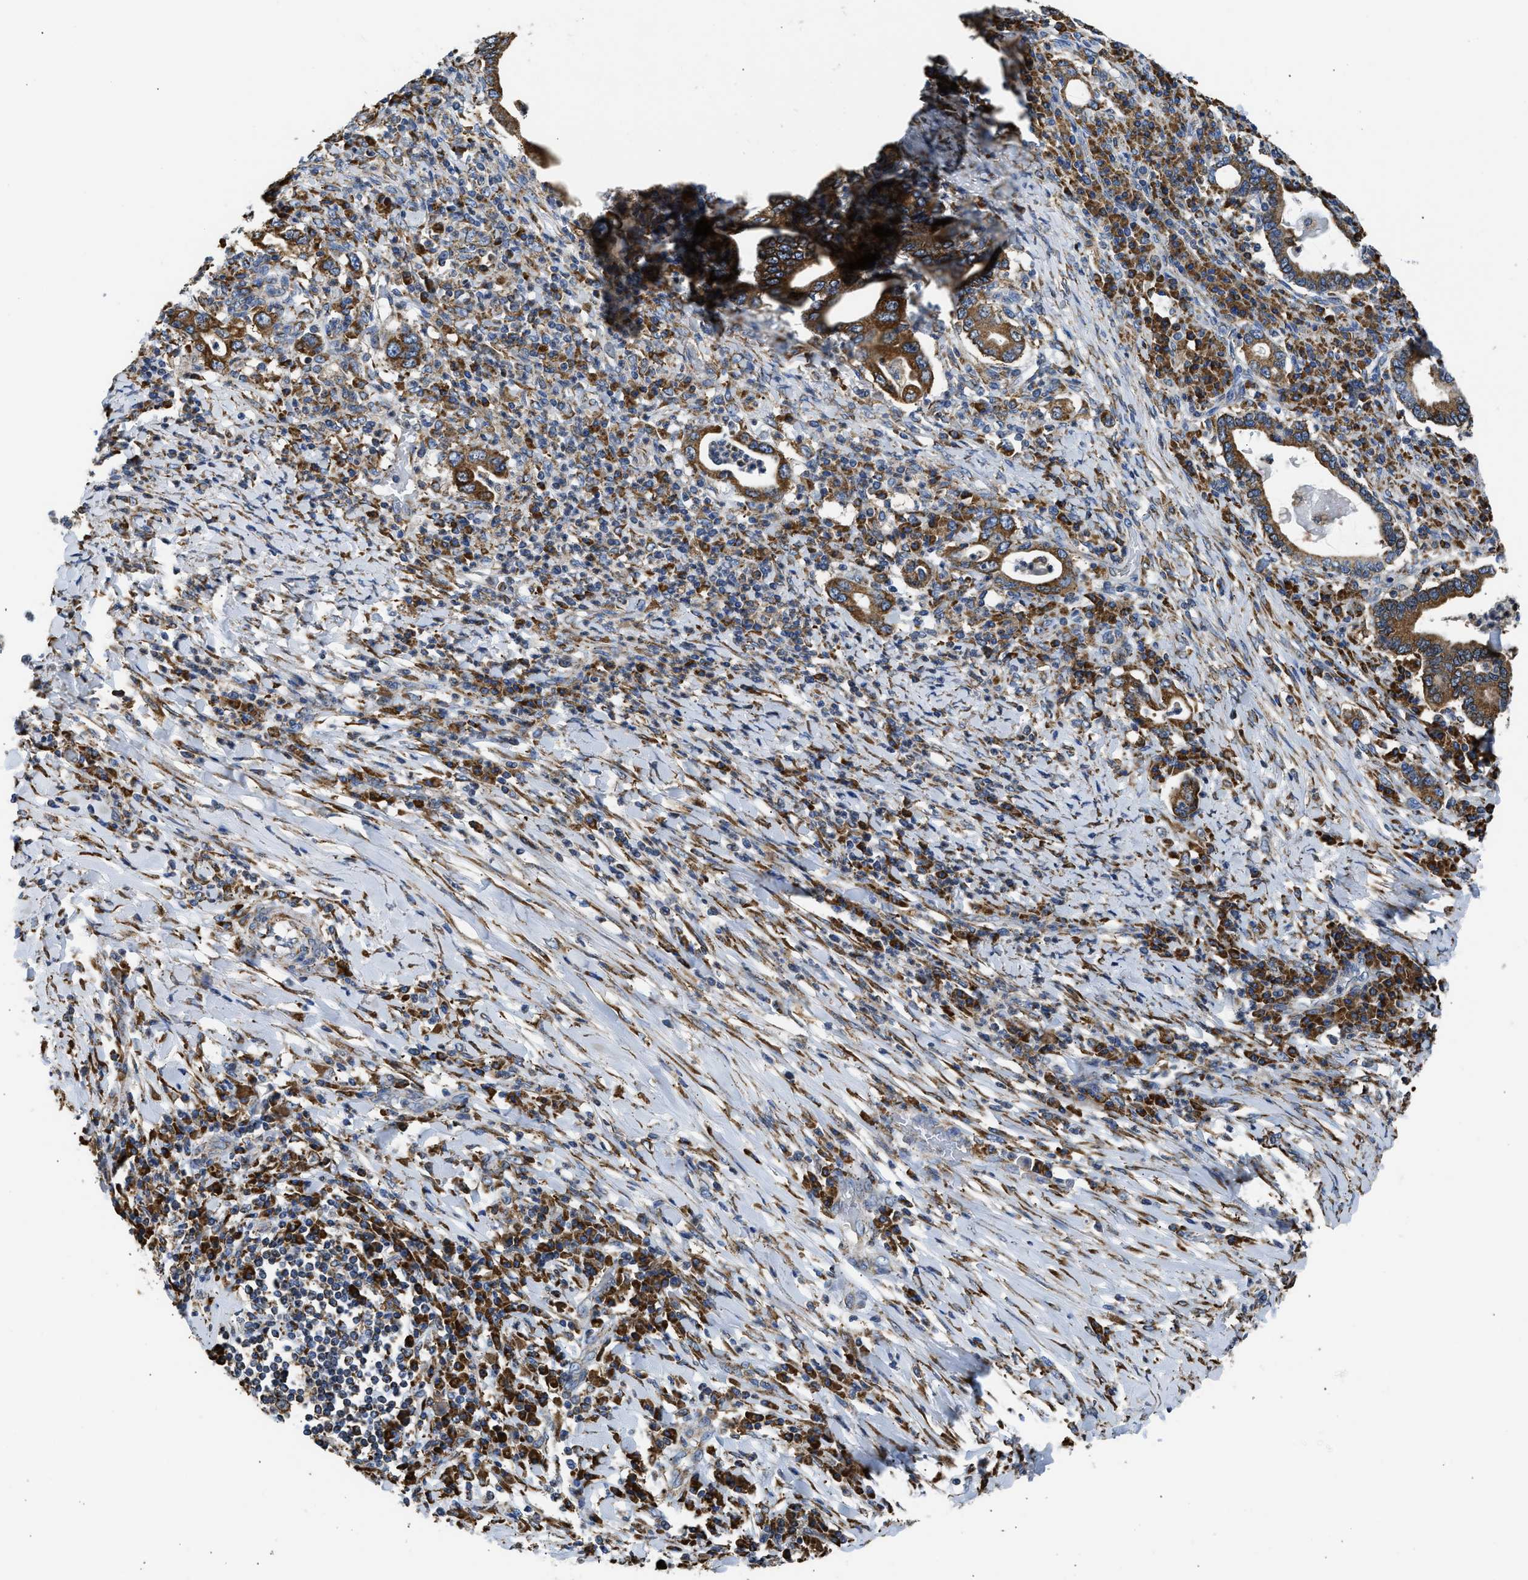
{"staining": {"intensity": "strong", "quantity": ">75%", "location": "cytoplasmic/membranous"}, "tissue": "stomach cancer", "cell_type": "Tumor cells", "image_type": "cancer", "snomed": [{"axis": "morphology", "description": "Normal tissue, NOS"}, {"axis": "morphology", "description": "Adenocarcinoma, NOS"}, {"axis": "topography", "description": "Esophagus"}, {"axis": "topography", "description": "Stomach, upper"}, {"axis": "topography", "description": "Peripheral nerve tissue"}], "caption": "This photomicrograph reveals stomach cancer stained with immunohistochemistry (IHC) to label a protein in brown. The cytoplasmic/membranous of tumor cells show strong positivity for the protein. Nuclei are counter-stained blue.", "gene": "CYCS", "patient": {"sex": "male", "age": 62}}